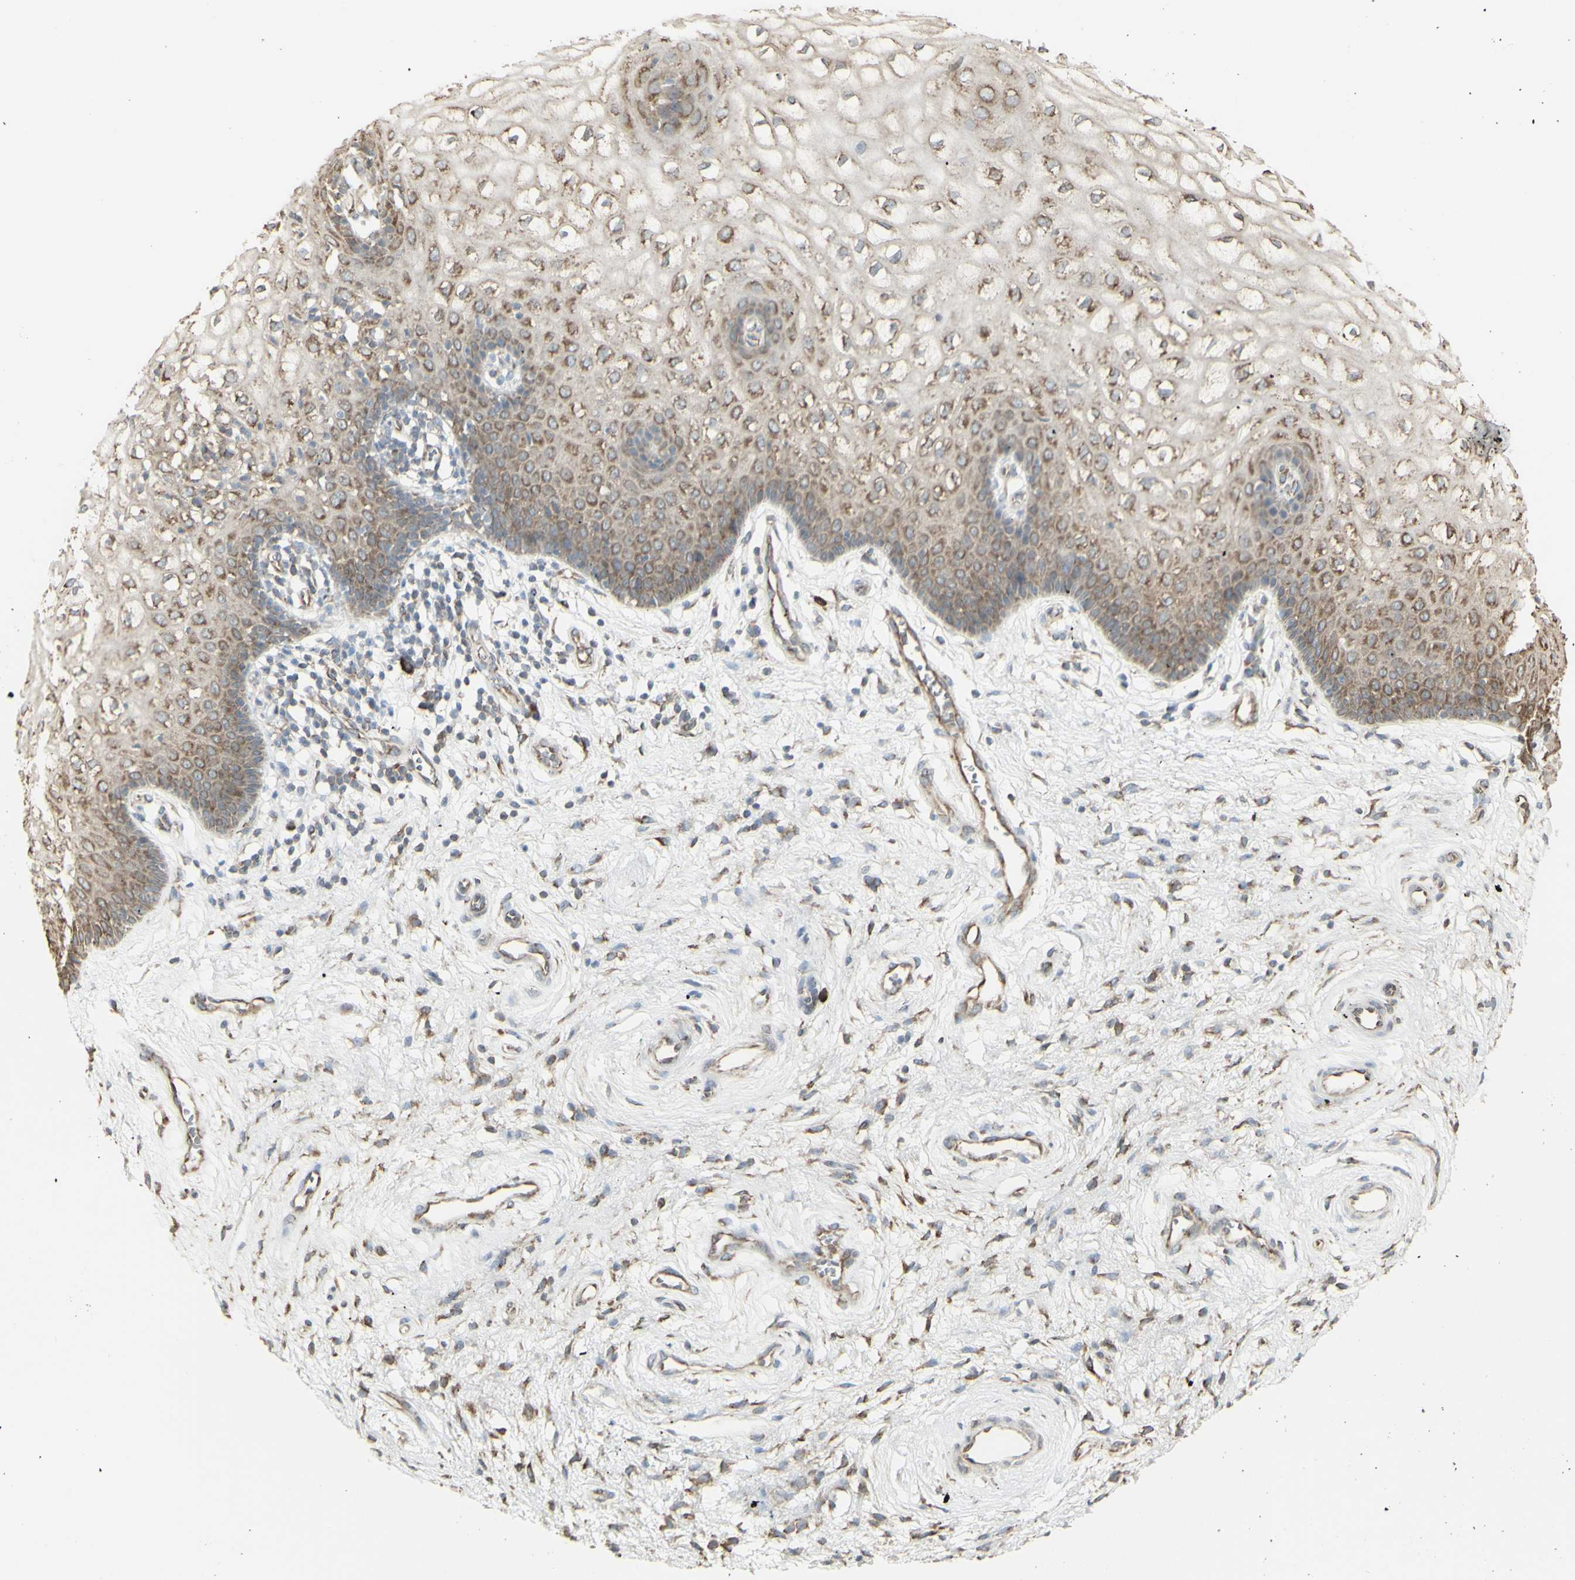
{"staining": {"intensity": "weak", "quantity": ">75%", "location": "cytoplasmic/membranous"}, "tissue": "vagina", "cell_type": "Squamous epithelial cells", "image_type": "normal", "snomed": [{"axis": "morphology", "description": "Normal tissue, NOS"}, {"axis": "topography", "description": "Vagina"}], "caption": "A micrograph showing weak cytoplasmic/membranous positivity in about >75% of squamous epithelial cells in benign vagina, as visualized by brown immunohistochemical staining.", "gene": "EEF1B2", "patient": {"sex": "female", "age": 34}}